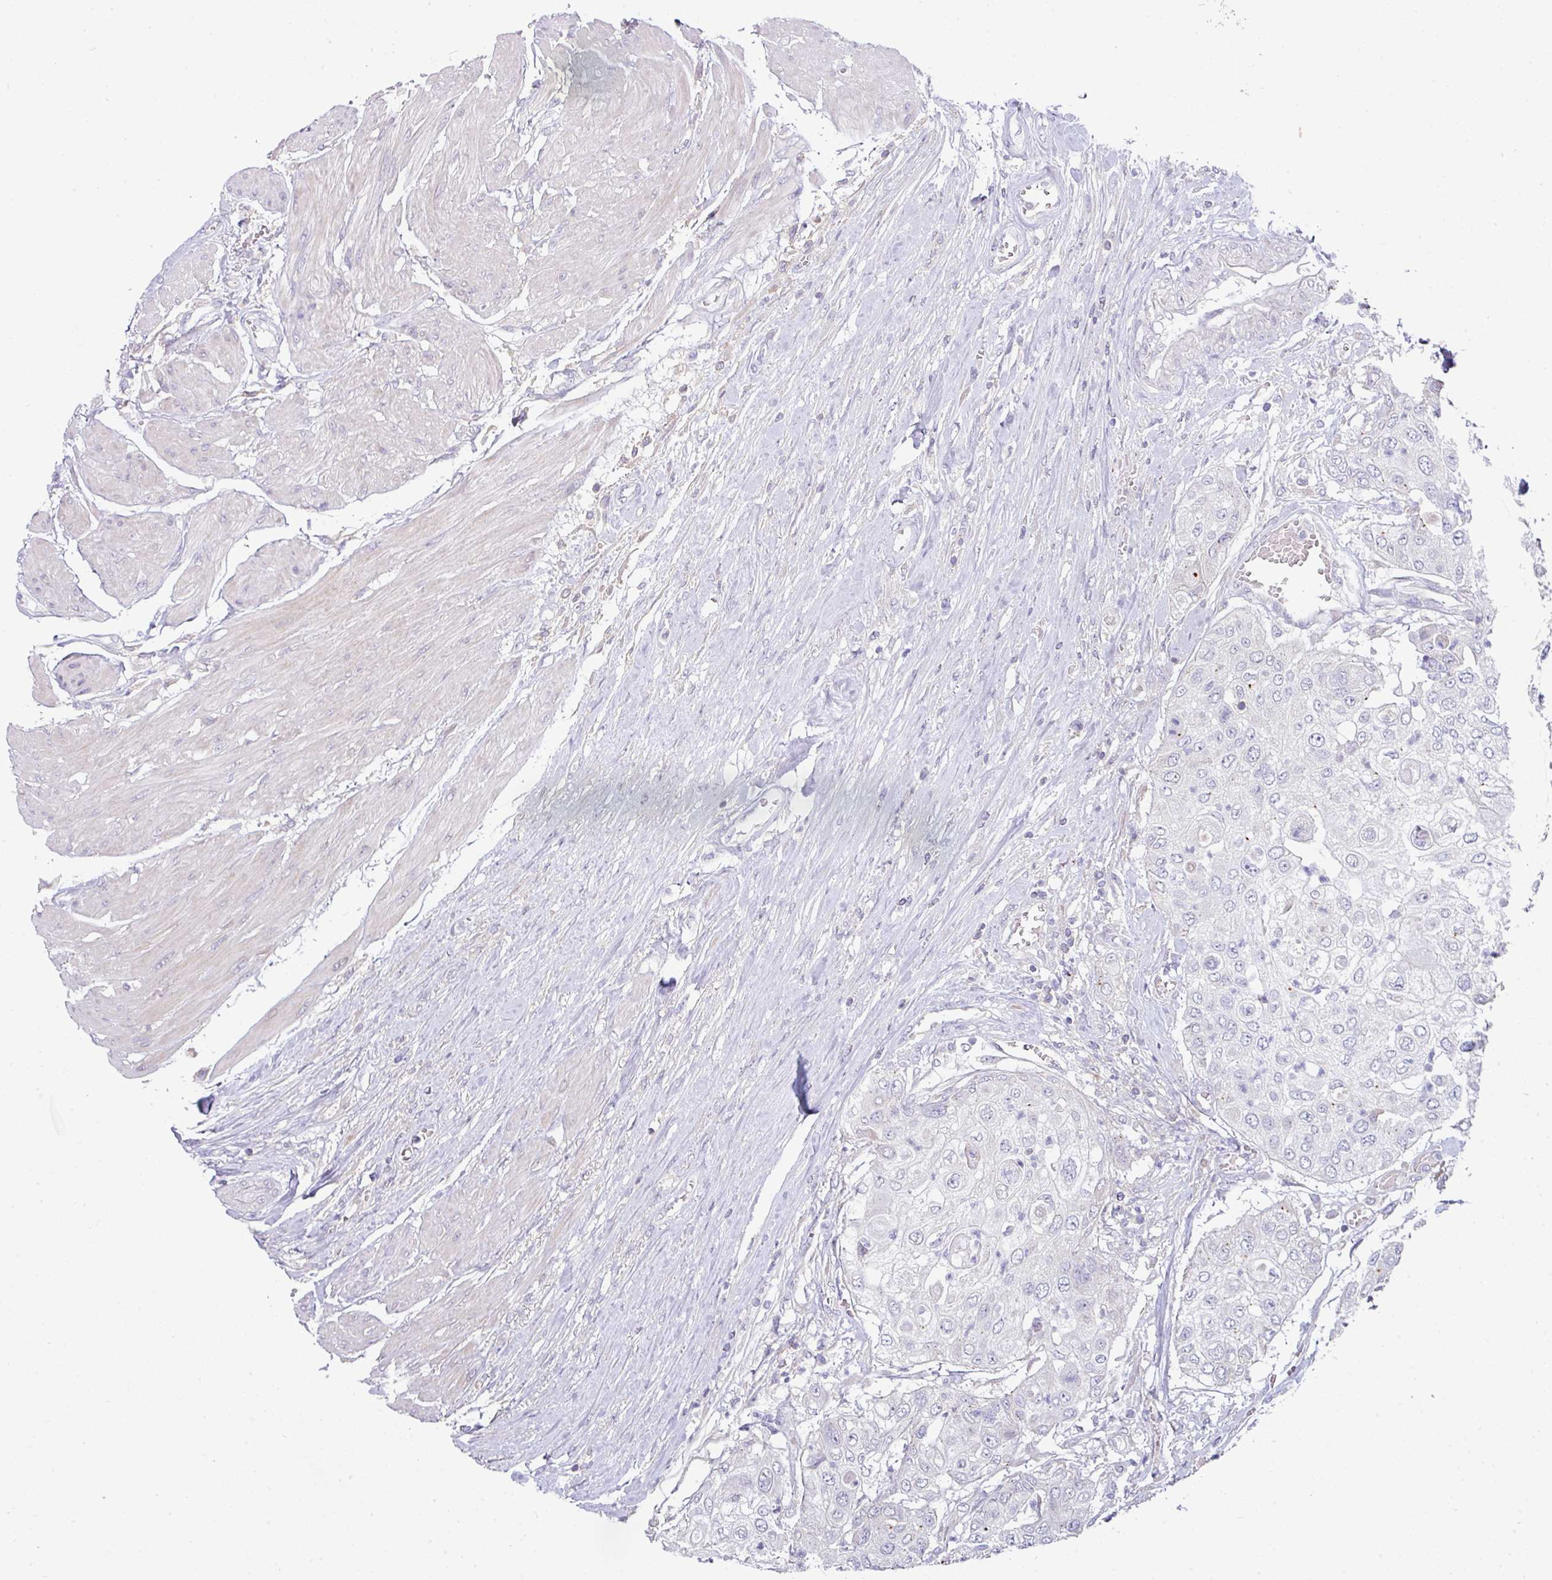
{"staining": {"intensity": "negative", "quantity": "none", "location": "none"}, "tissue": "urothelial cancer", "cell_type": "Tumor cells", "image_type": "cancer", "snomed": [{"axis": "morphology", "description": "Urothelial carcinoma, High grade"}, {"axis": "topography", "description": "Urinary bladder"}], "caption": "Photomicrograph shows no significant protein staining in tumor cells of urothelial cancer. (Brightfield microscopy of DAB (3,3'-diaminobenzidine) immunohistochemistry at high magnification).", "gene": "SLAMF6", "patient": {"sex": "female", "age": 79}}